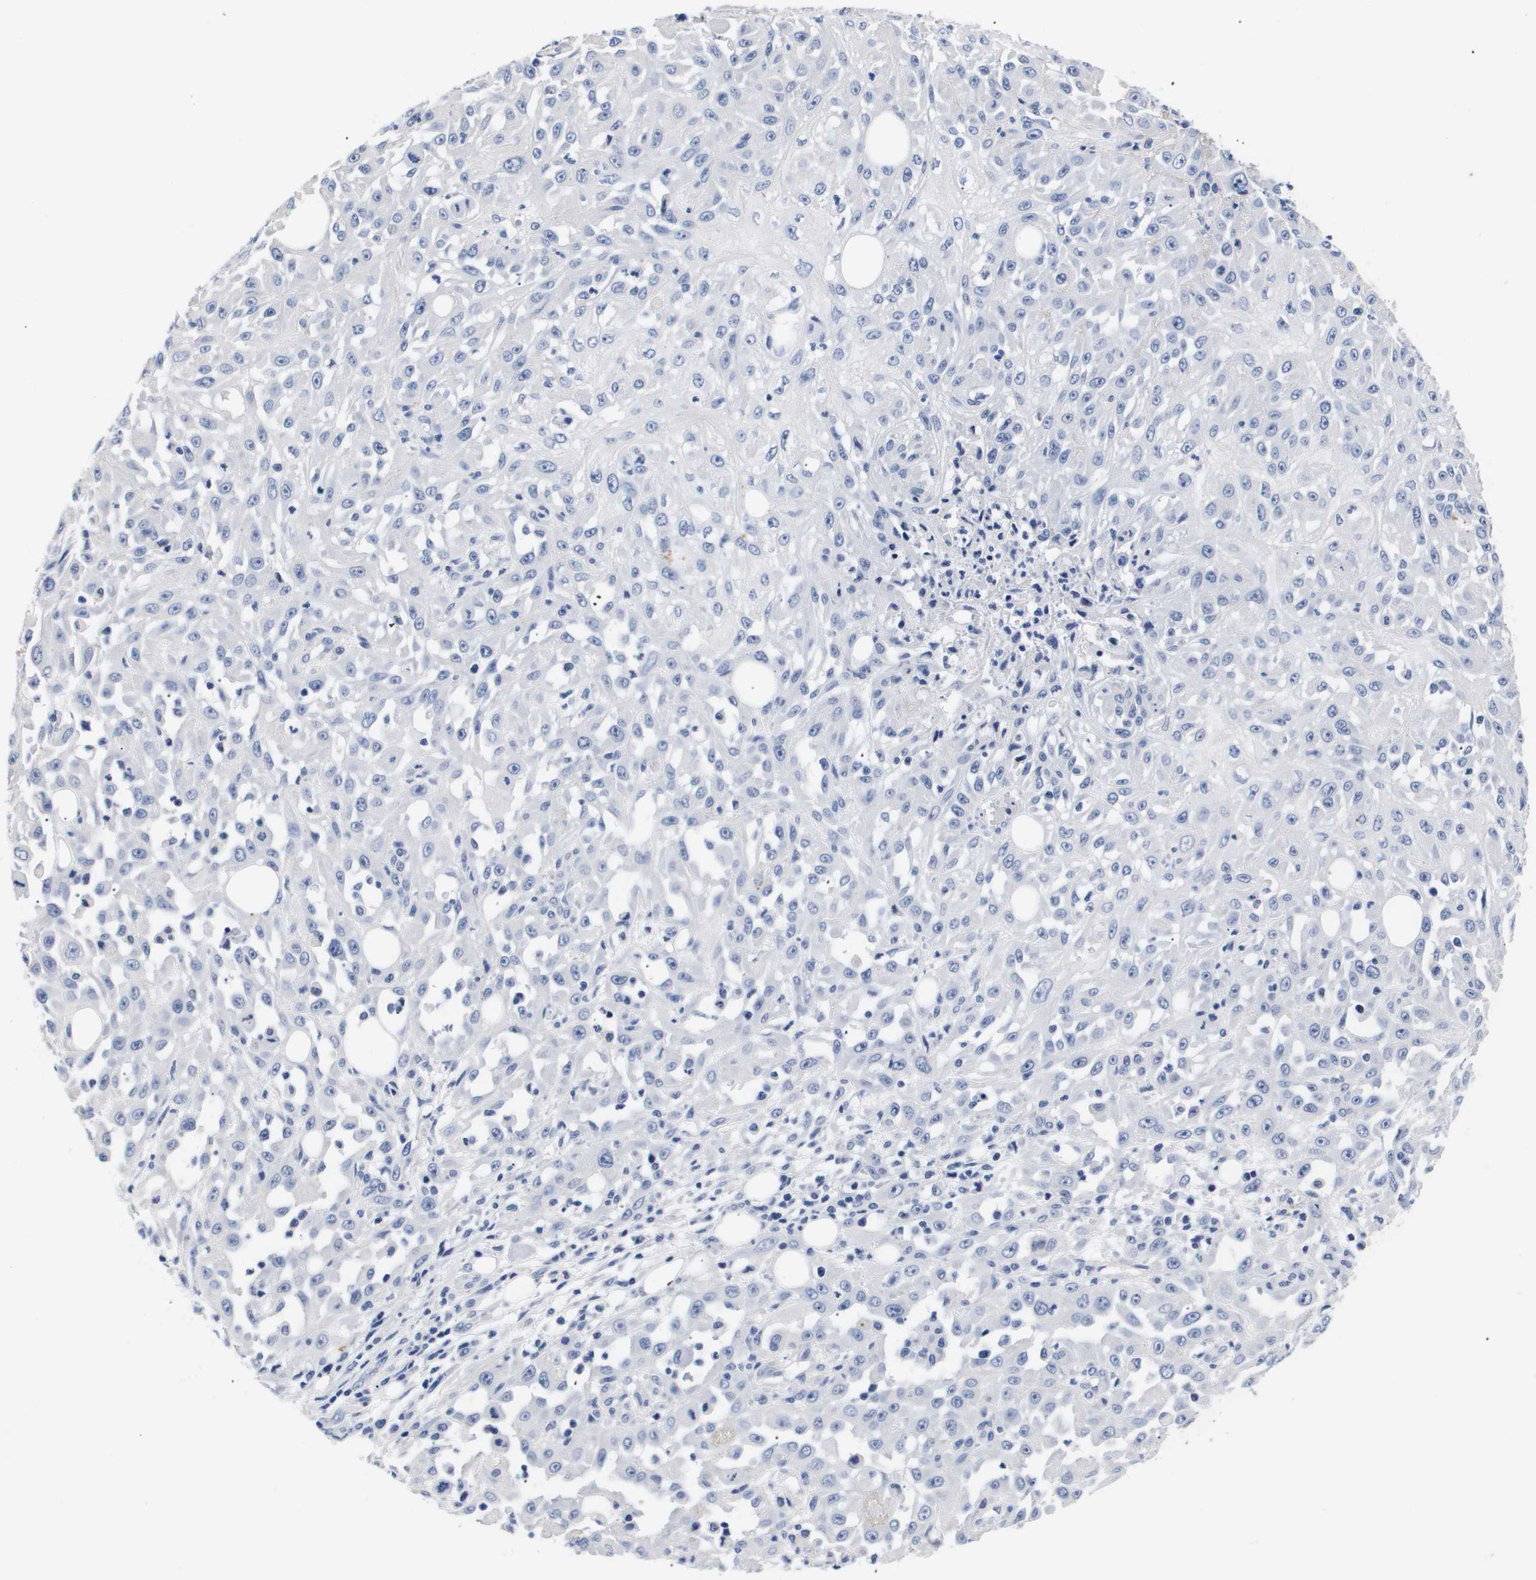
{"staining": {"intensity": "negative", "quantity": "none", "location": "none"}, "tissue": "skin cancer", "cell_type": "Tumor cells", "image_type": "cancer", "snomed": [{"axis": "morphology", "description": "Squamous cell carcinoma, NOS"}, {"axis": "morphology", "description": "Squamous cell carcinoma, metastatic, NOS"}, {"axis": "topography", "description": "Skin"}, {"axis": "topography", "description": "Lymph node"}], "caption": "Immunohistochemistry histopathology image of neoplastic tissue: metastatic squamous cell carcinoma (skin) stained with DAB shows no significant protein positivity in tumor cells.", "gene": "ATP6V0A4", "patient": {"sex": "male", "age": 75}}